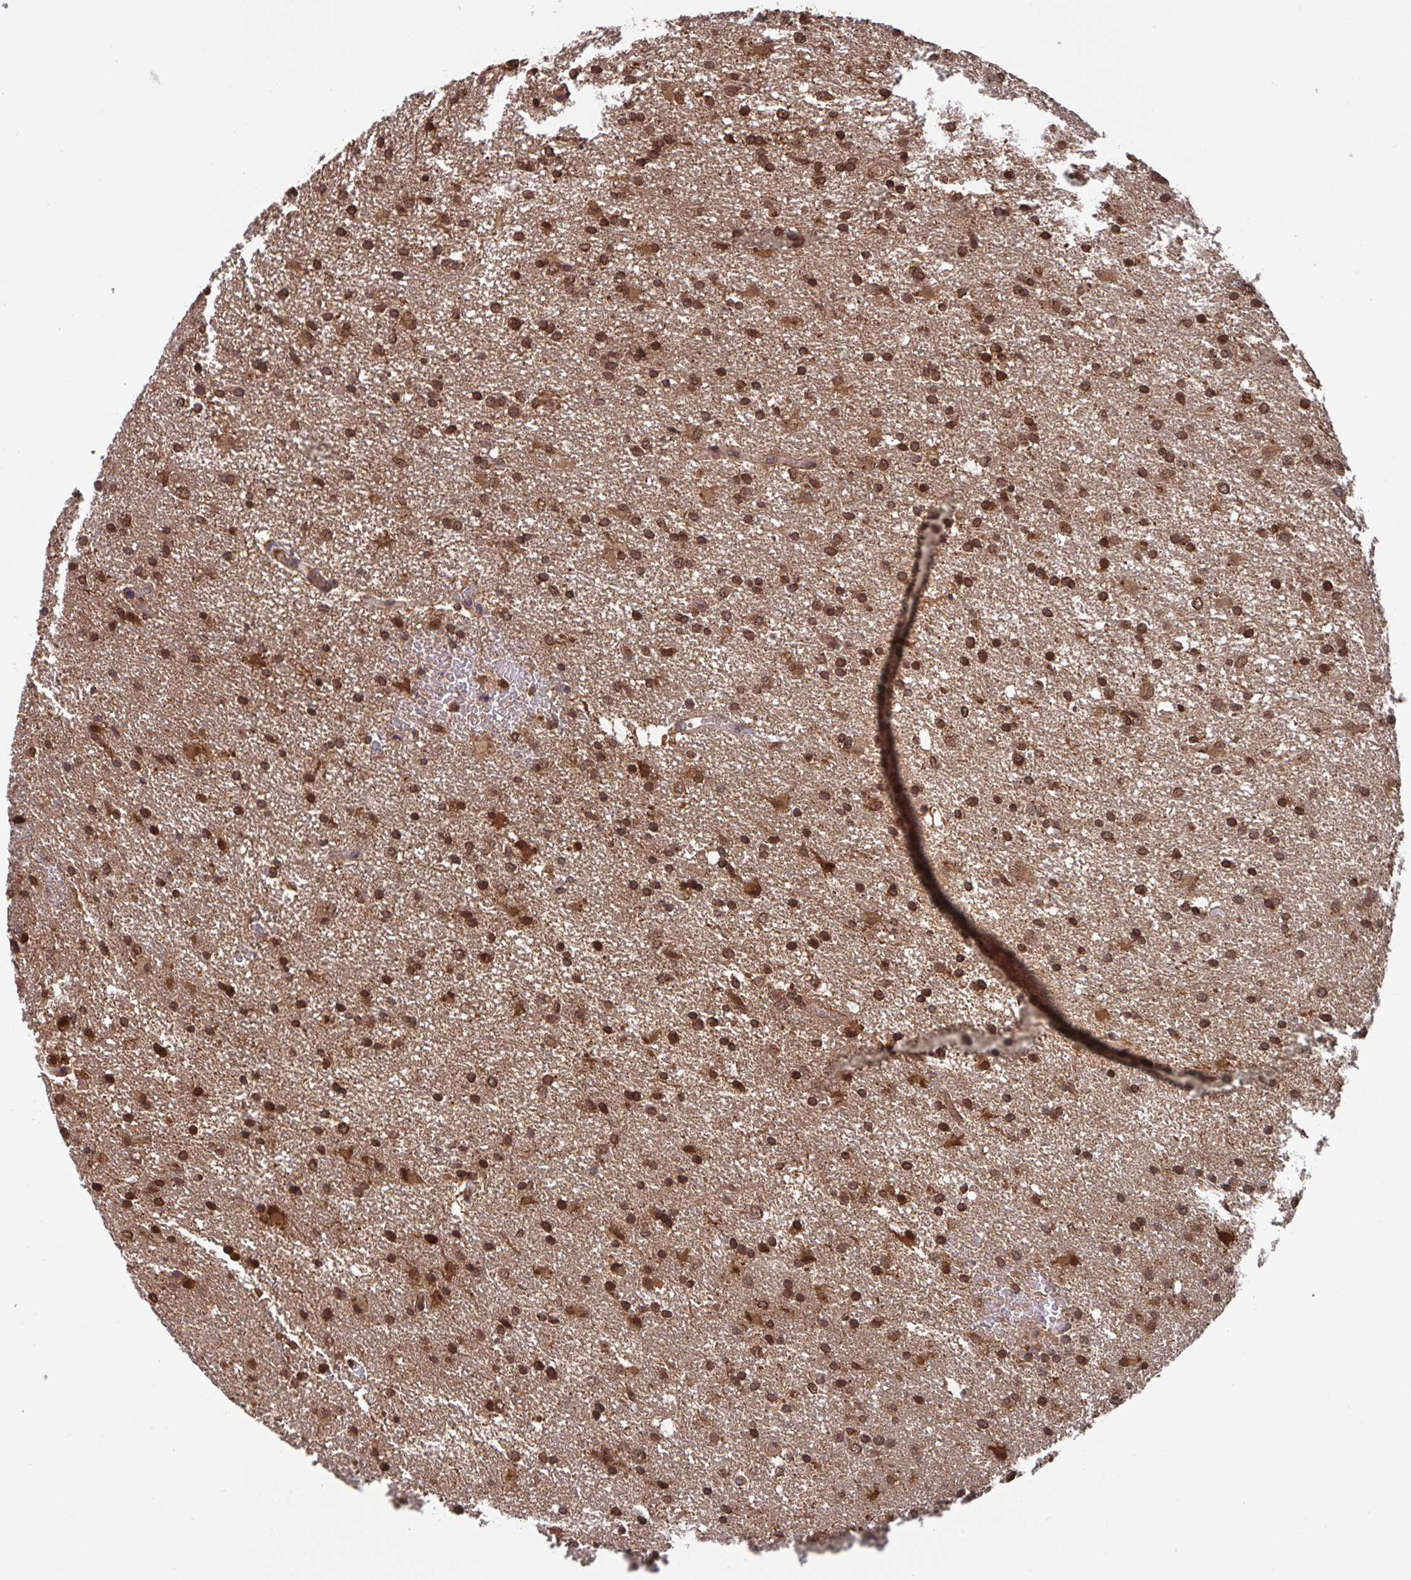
{"staining": {"intensity": "strong", "quantity": ">75%", "location": "cytoplasmic/membranous,nuclear"}, "tissue": "glioma", "cell_type": "Tumor cells", "image_type": "cancer", "snomed": [{"axis": "morphology", "description": "Glioma, malignant, High grade"}, {"axis": "topography", "description": "Brain"}], "caption": "Tumor cells display high levels of strong cytoplasmic/membranous and nuclear expression in about >75% of cells in high-grade glioma (malignant).", "gene": "TIGAR", "patient": {"sex": "male", "age": 68}}